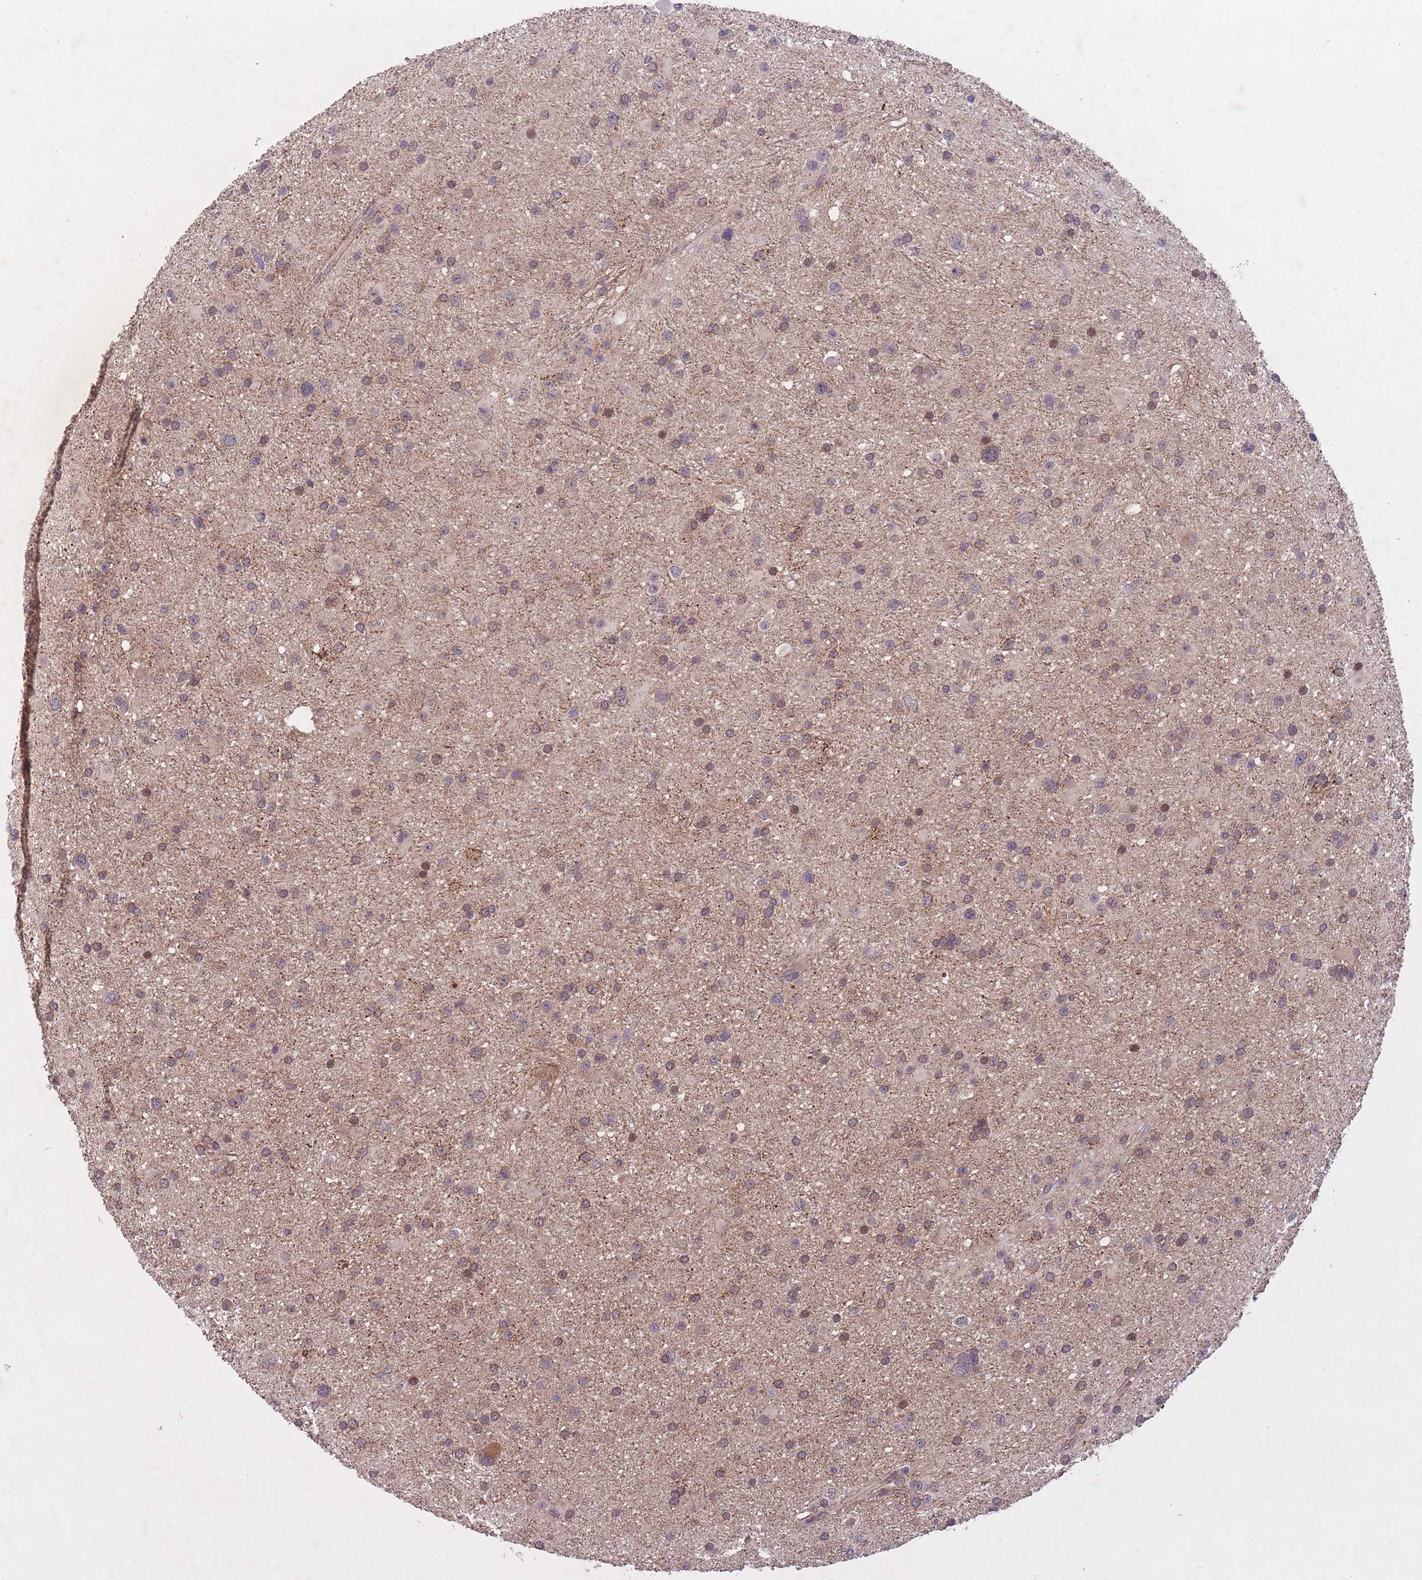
{"staining": {"intensity": "moderate", "quantity": "<25%", "location": "cytoplasmic/membranous"}, "tissue": "glioma", "cell_type": "Tumor cells", "image_type": "cancer", "snomed": [{"axis": "morphology", "description": "Glioma, malignant, Low grade"}, {"axis": "topography", "description": "Brain"}], "caption": "Immunohistochemical staining of human glioma reveals low levels of moderate cytoplasmic/membranous staining in about <25% of tumor cells.", "gene": "SECTM1", "patient": {"sex": "female", "age": 32}}